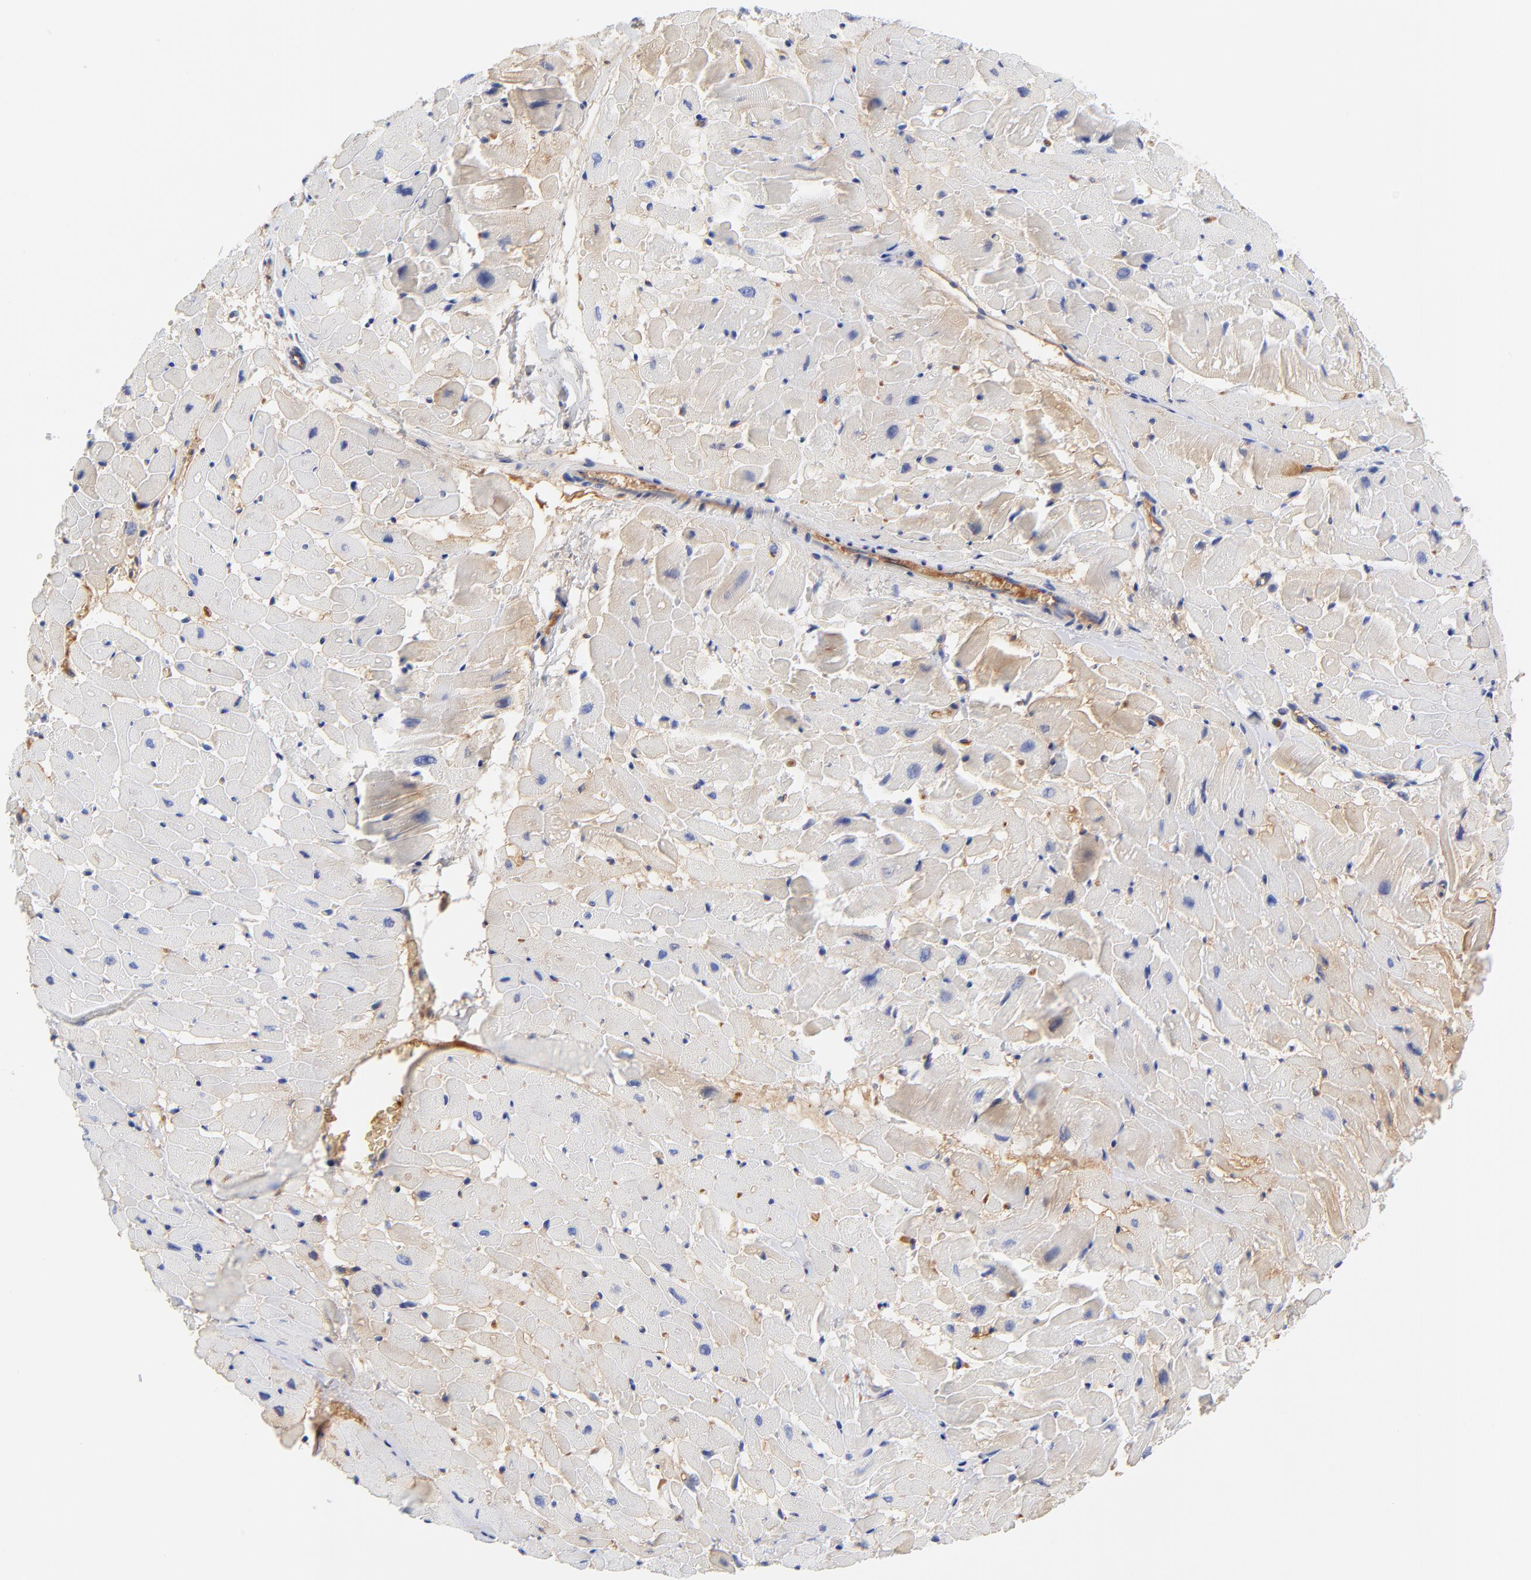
{"staining": {"intensity": "negative", "quantity": "none", "location": "none"}, "tissue": "heart muscle", "cell_type": "Cardiomyocytes", "image_type": "normal", "snomed": [{"axis": "morphology", "description": "Normal tissue, NOS"}, {"axis": "topography", "description": "Heart"}], "caption": "Immunohistochemistry (IHC) micrograph of normal heart muscle: human heart muscle stained with DAB (3,3'-diaminobenzidine) displays no significant protein expression in cardiomyocytes. (Stains: DAB (3,3'-diaminobenzidine) IHC with hematoxylin counter stain, Microscopy: brightfield microscopy at high magnification).", "gene": "IGLV3", "patient": {"sex": "male", "age": 45}}